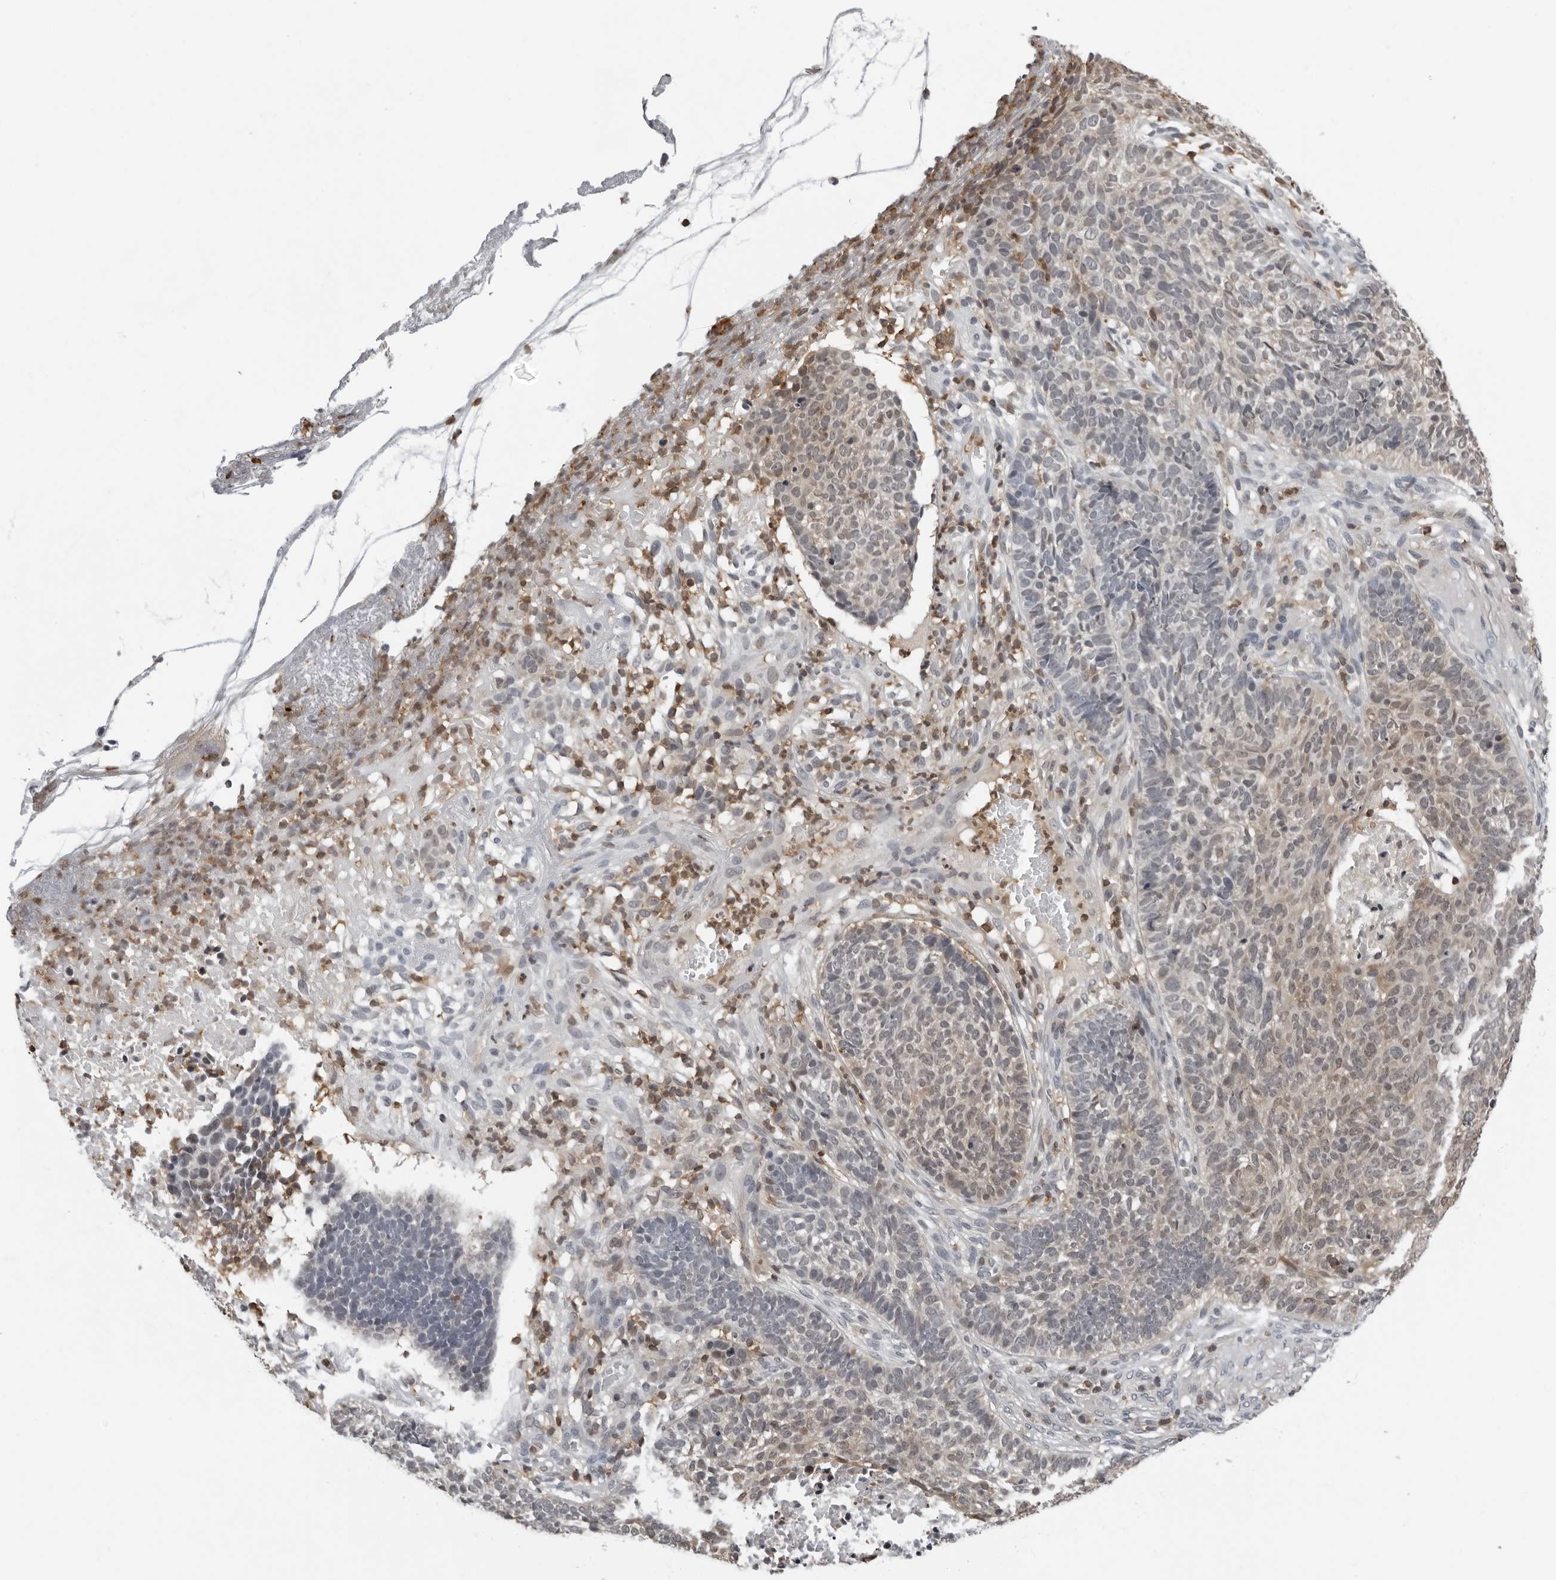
{"staining": {"intensity": "weak", "quantity": ">75%", "location": "cytoplasmic/membranous"}, "tissue": "skin cancer", "cell_type": "Tumor cells", "image_type": "cancer", "snomed": [{"axis": "morphology", "description": "Basal cell carcinoma"}, {"axis": "topography", "description": "Skin"}], "caption": "Immunohistochemistry (DAB (3,3'-diaminobenzidine)) staining of human basal cell carcinoma (skin) shows weak cytoplasmic/membranous protein staining in about >75% of tumor cells.", "gene": "HSPH1", "patient": {"sex": "male", "age": 85}}